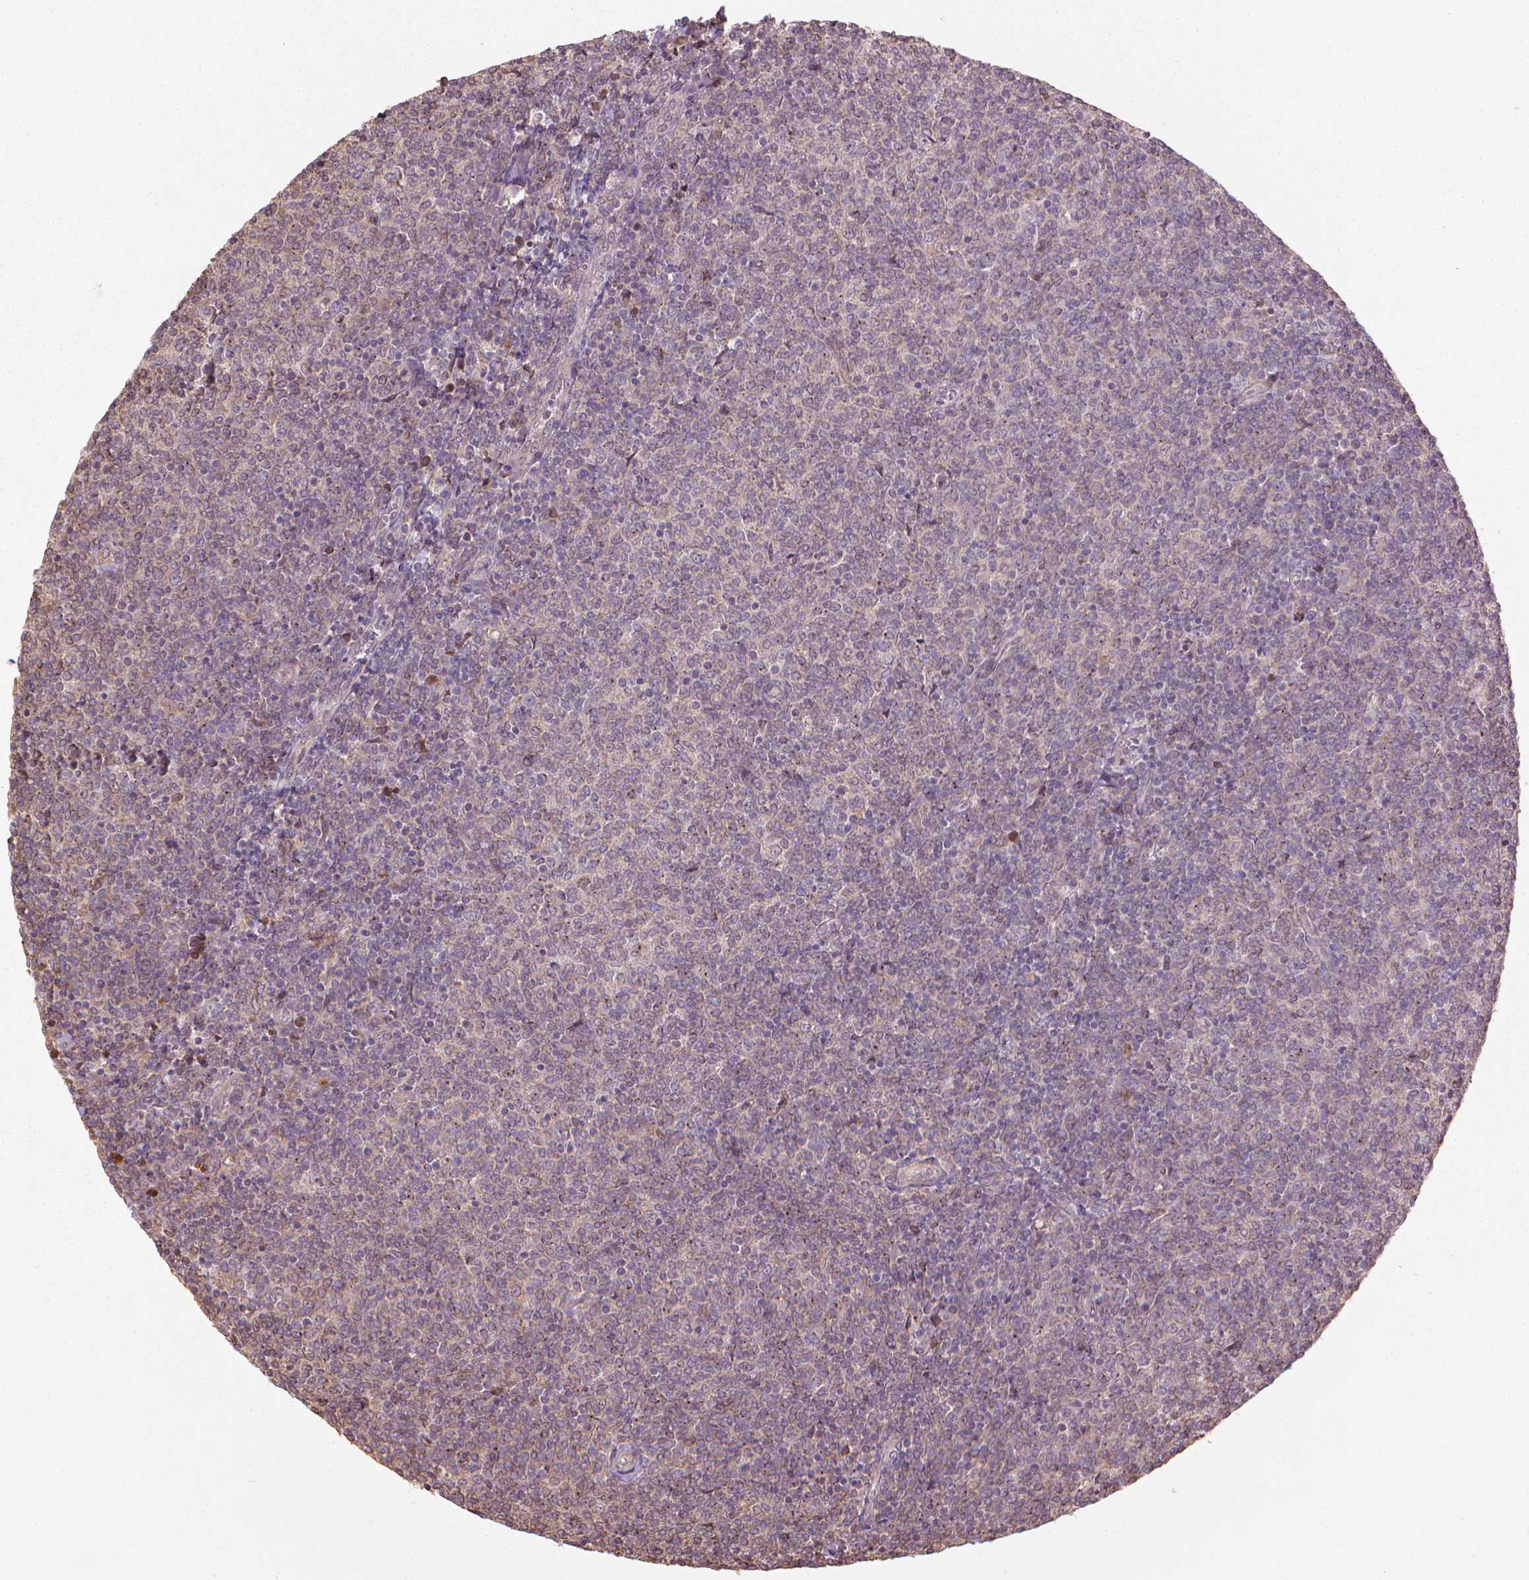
{"staining": {"intensity": "negative", "quantity": "none", "location": "none"}, "tissue": "lymphoma", "cell_type": "Tumor cells", "image_type": "cancer", "snomed": [{"axis": "morphology", "description": "Malignant lymphoma, non-Hodgkin's type, Low grade"}, {"axis": "topography", "description": "Lymph node"}], "caption": "Tumor cells are negative for brown protein staining in lymphoma. (DAB (3,3'-diaminobenzidine) immunohistochemistry (IHC) with hematoxylin counter stain).", "gene": "GAS1", "patient": {"sex": "male", "age": 52}}